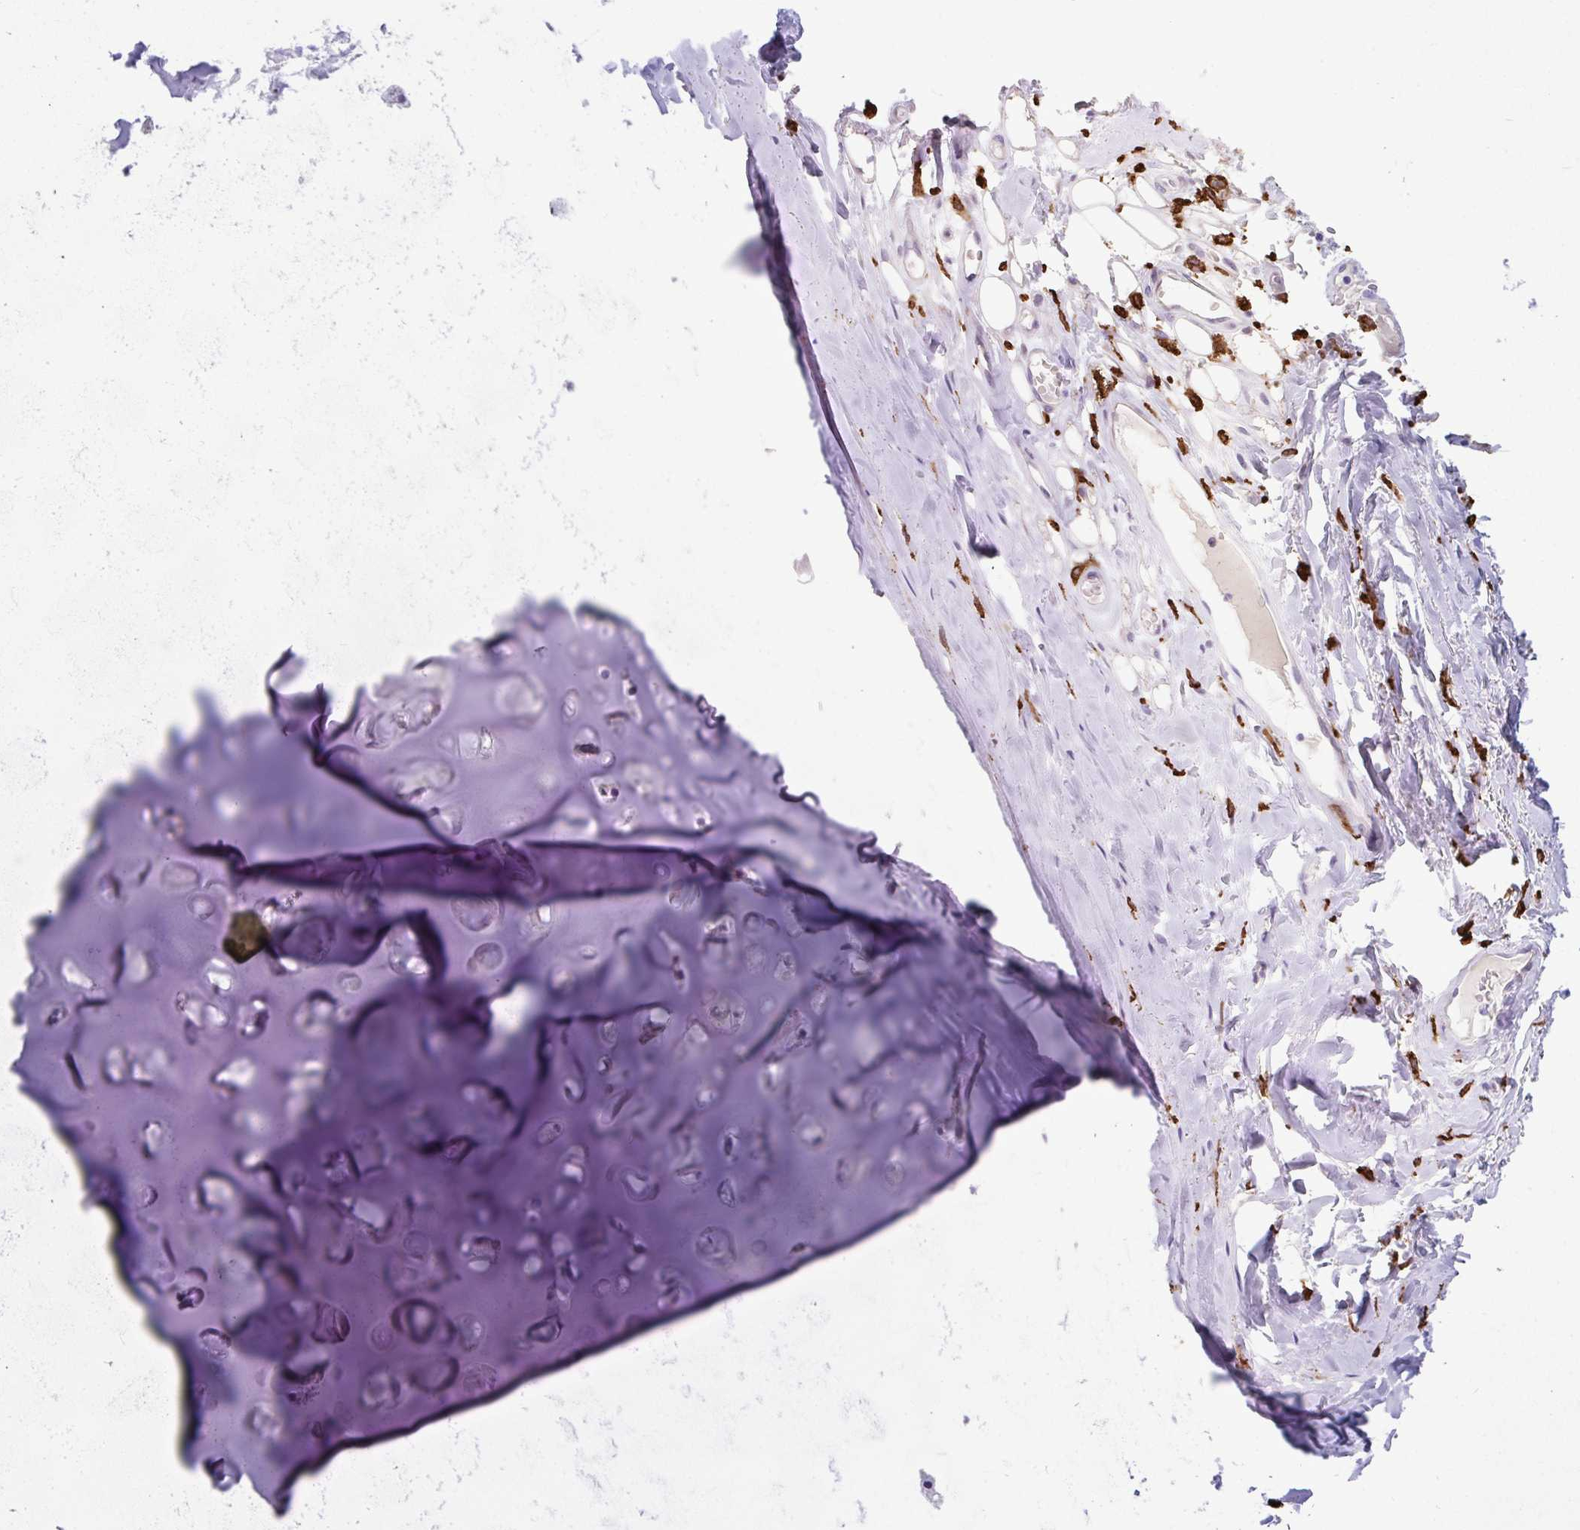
{"staining": {"intensity": "negative", "quantity": "none", "location": "none"}, "tissue": "adipose tissue", "cell_type": "Adipocytes", "image_type": "normal", "snomed": [{"axis": "morphology", "description": "Normal tissue, NOS"}, {"axis": "topography", "description": "Cartilage tissue"}, {"axis": "topography", "description": "Nasopharynx"}, {"axis": "topography", "description": "Thyroid gland"}], "caption": "DAB (3,3'-diaminobenzidine) immunohistochemical staining of unremarkable adipose tissue exhibits no significant expression in adipocytes. (DAB (3,3'-diaminobenzidine) immunohistochemistry visualized using brightfield microscopy, high magnification).", "gene": "CD163", "patient": {"sex": "male", "age": 63}}